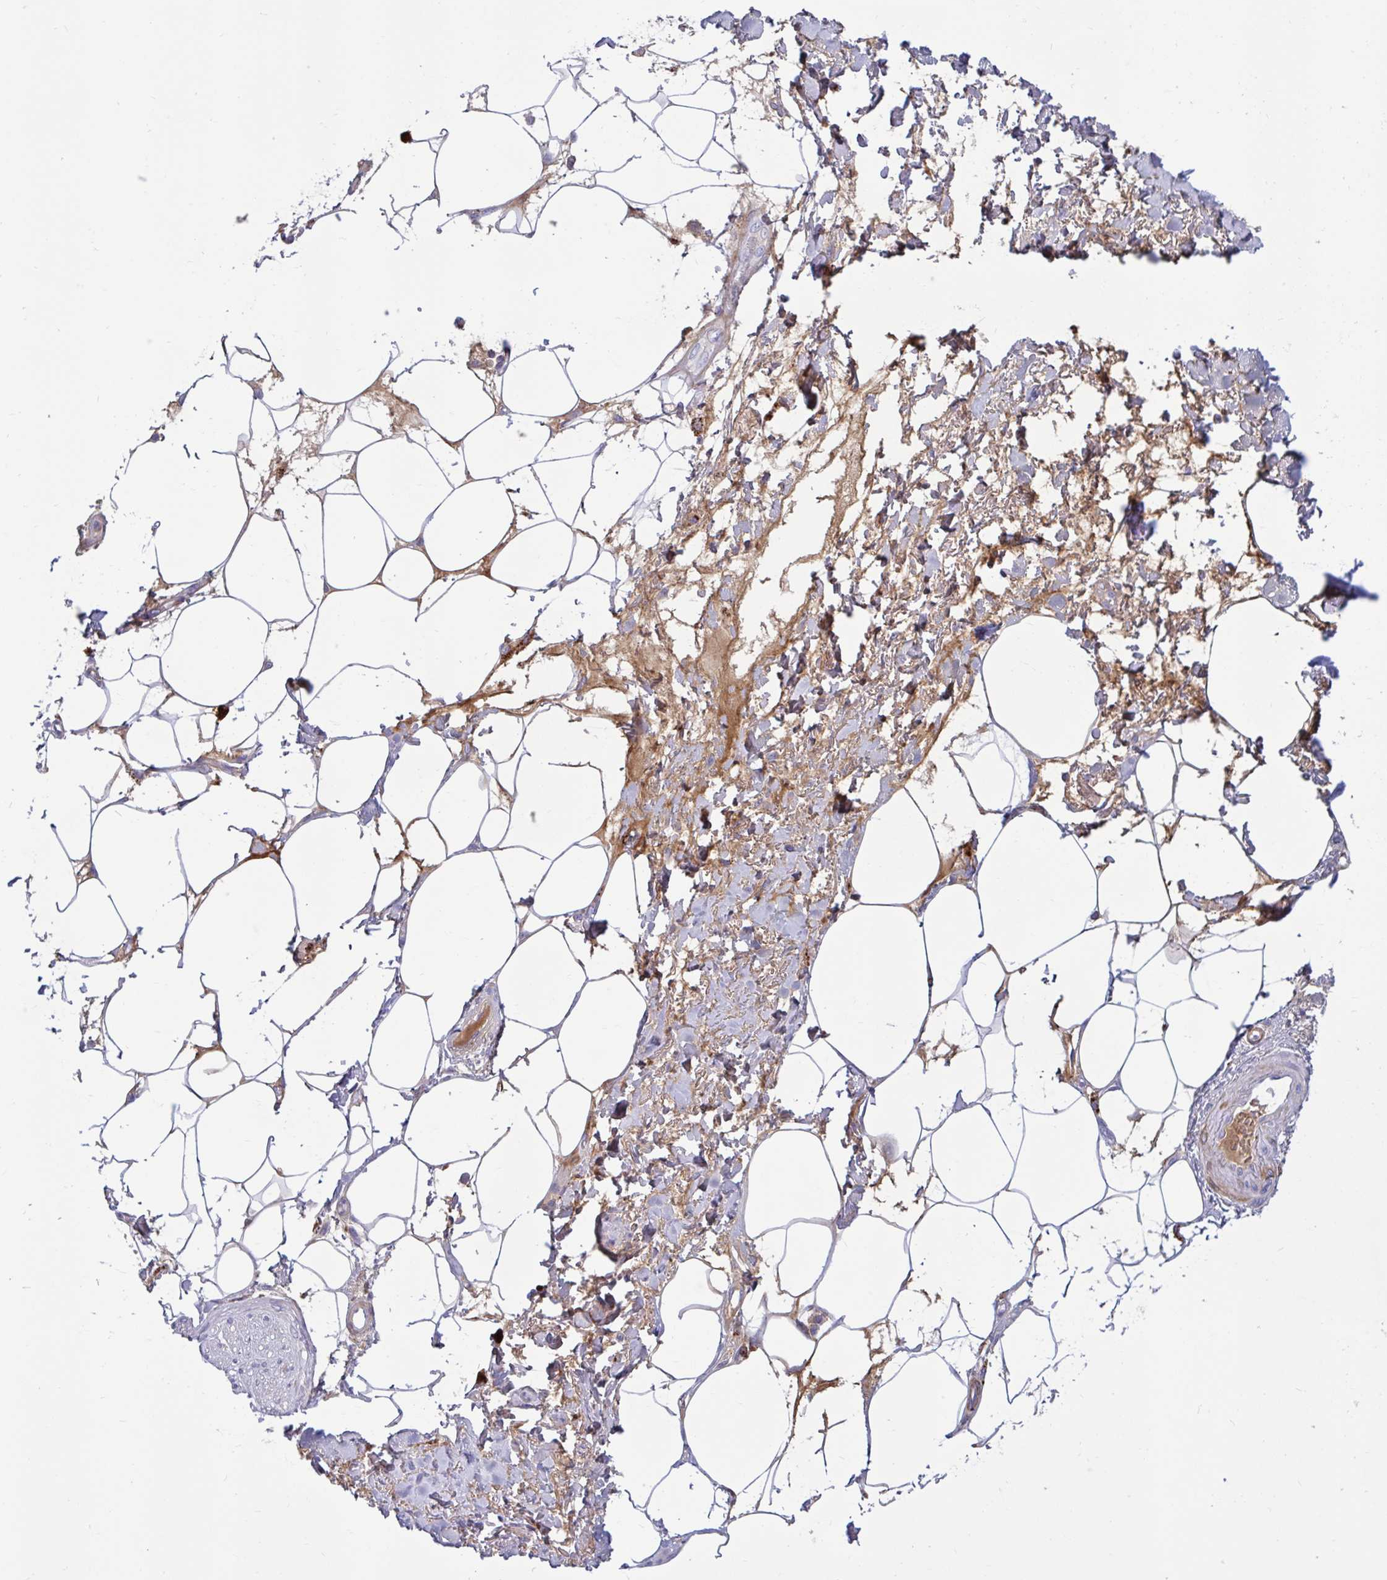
{"staining": {"intensity": "negative", "quantity": "none", "location": "none"}, "tissue": "adipose tissue", "cell_type": "Adipocytes", "image_type": "normal", "snomed": [{"axis": "morphology", "description": "Normal tissue, NOS"}, {"axis": "topography", "description": "Vagina"}, {"axis": "topography", "description": "Peripheral nerve tissue"}], "caption": "There is no significant expression in adipocytes of adipose tissue. The staining is performed using DAB (3,3'-diaminobenzidine) brown chromogen with nuclei counter-stained in using hematoxylin.", "gene": "FAM219B", "patient": {"sex": "female", "age": 71}}